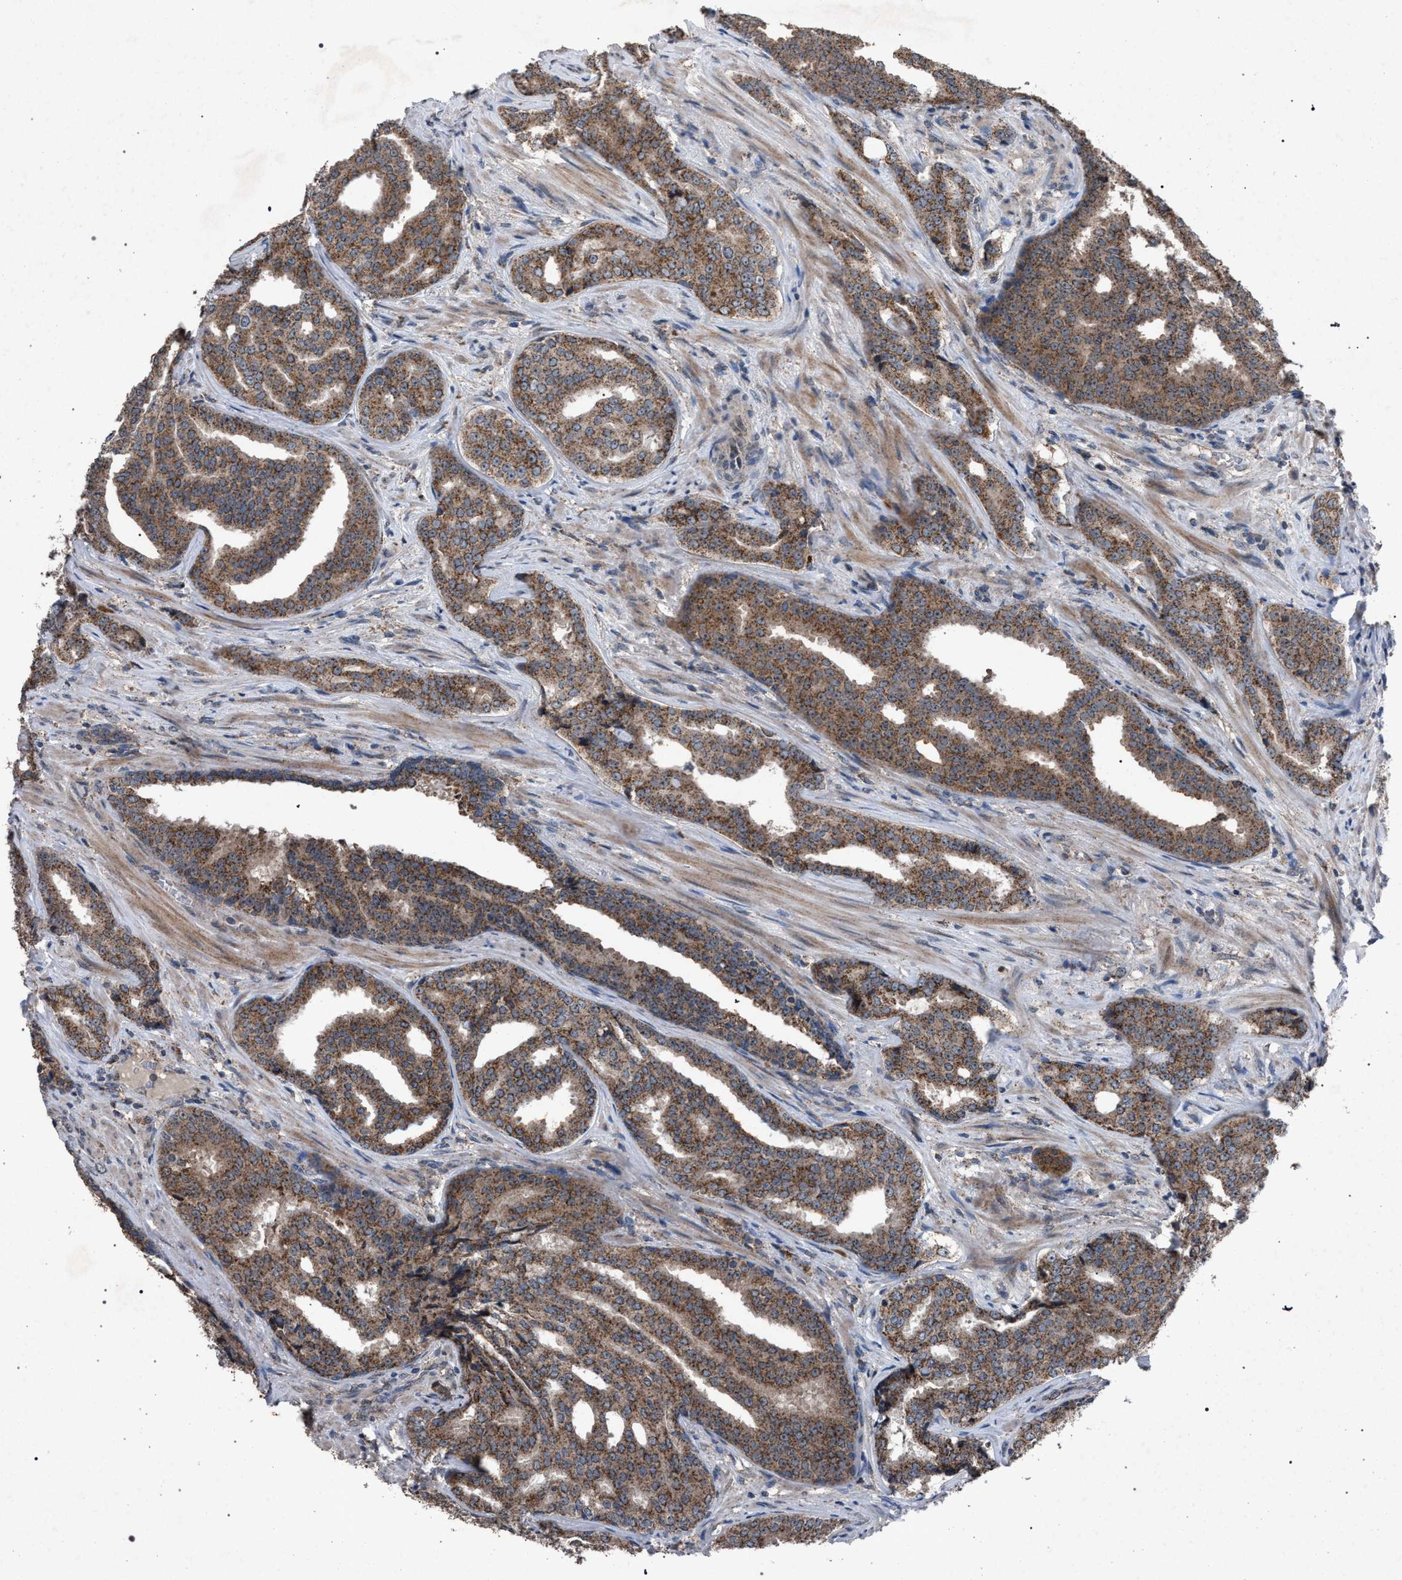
{"staining": {"intensity": "moderate", "quantity": ">75%", "location": "cytoplasmic/membranous"}, "tissue": "prostate cancer", "cell_type": "Tumor cells", "image_type": "cancer", "snomed": [{"axis": "morphology", "description": "Adenocarcinoma, High grade"}, {"axis": "topography", "description": "Prostate"}], "caption": "Immunohistochemistry (IHC) of prostate cancer (high-grade adenocarcinoma) reveals medium levels of moderate cytoplasmic/membranous expression in approximately >75% of tumor cells.", "gene": "HSD17B4", "patient": {"sex": "male", "age": 71}}